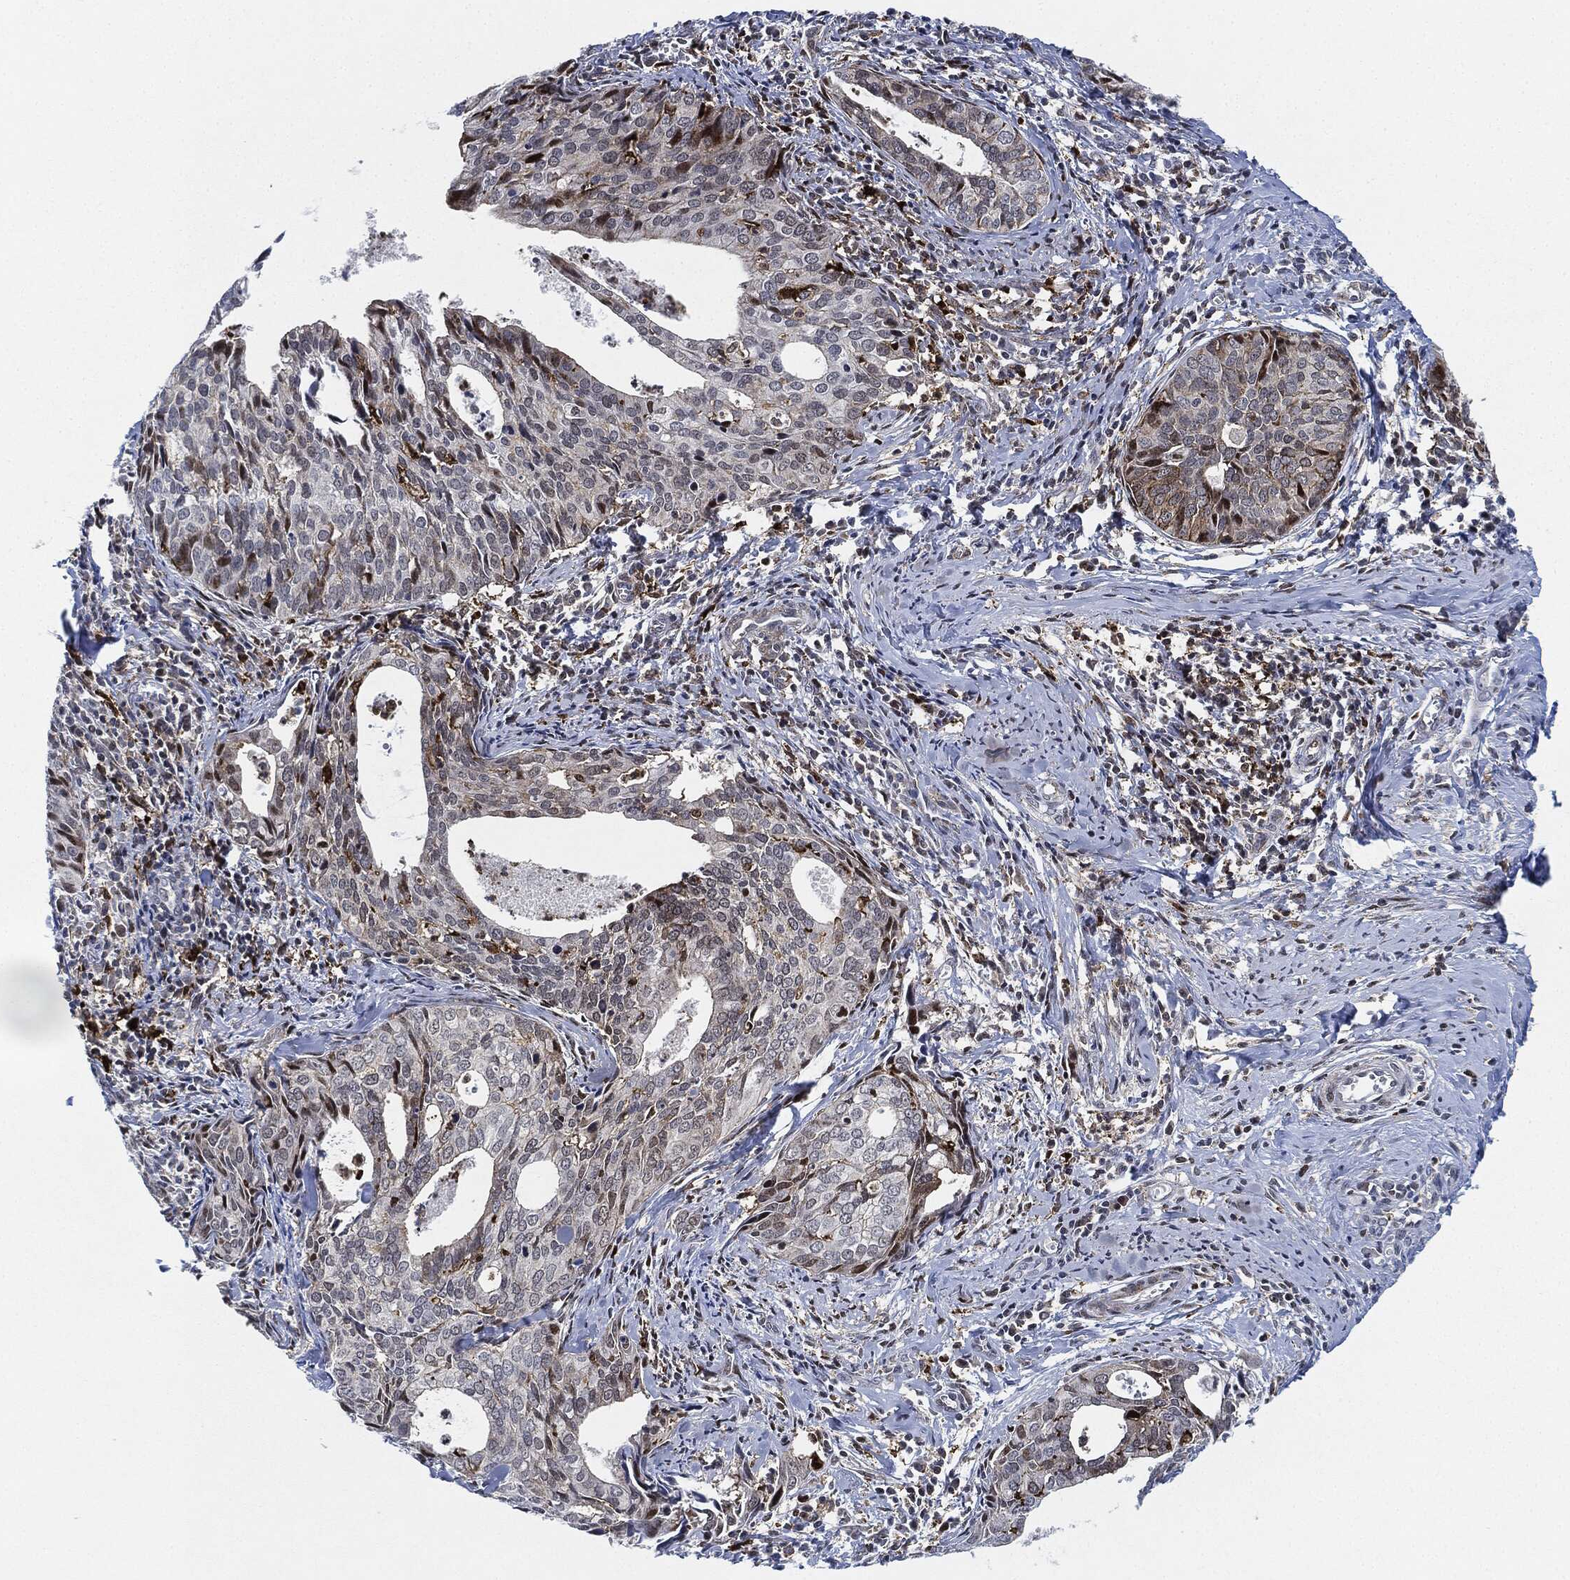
{"staining": {"intensity": "negative", "quantity": "none", "location": "none"}, "tissue": "cervical cancer", "cell_type": "Tumor cells", "image_type": "cancer", "snomed": [{"axis": "morphology", "description": "Squamous cell carcinoma, NOS"}, {"axis": "topography", "description": "Cervix"}], "caption": "The immunohistochemistry histopathology image has no significant staining in tumor cells of cervical cancer tissue.", "gene": "NANOS3", "patient": {"sex": "female", "age": 29}}